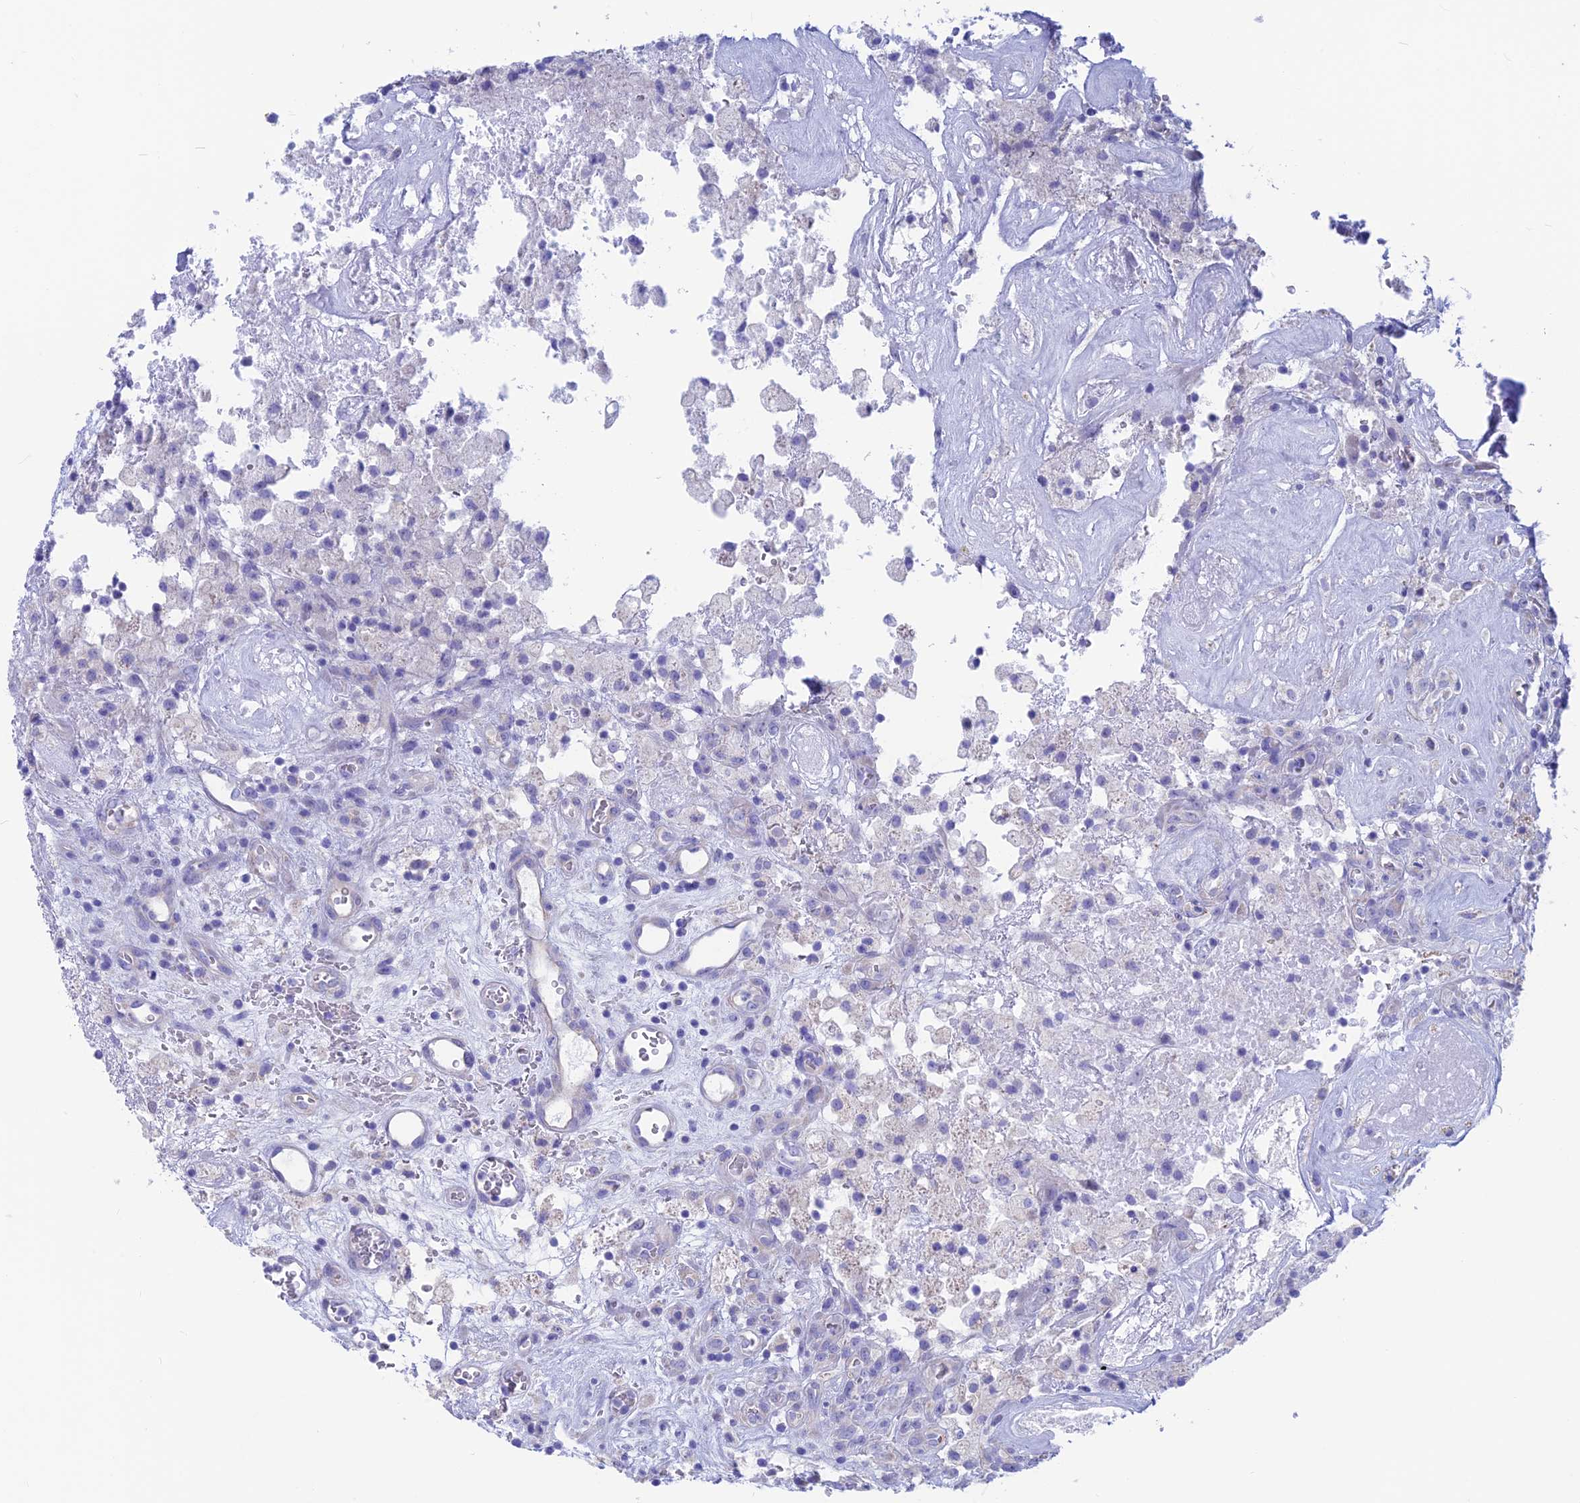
{"staining": {"intensity": "negative", "quantity": "none", "location": "none"}, "tissue": "glioma", "cell_type": "Tumor cells", "image_type": "cancer", "snomed": [{"axis": "morphology", "description": "Glioma, malignant, High grade"}, {"axis": "topography", "description": "Brain"}], "caption": "The immunohistochemistry (IHC) image has no significant positivity in tumor cells of glioma tissue.", "gene": "GNGT2", "patient": {"sex": "male", "age": 76}}